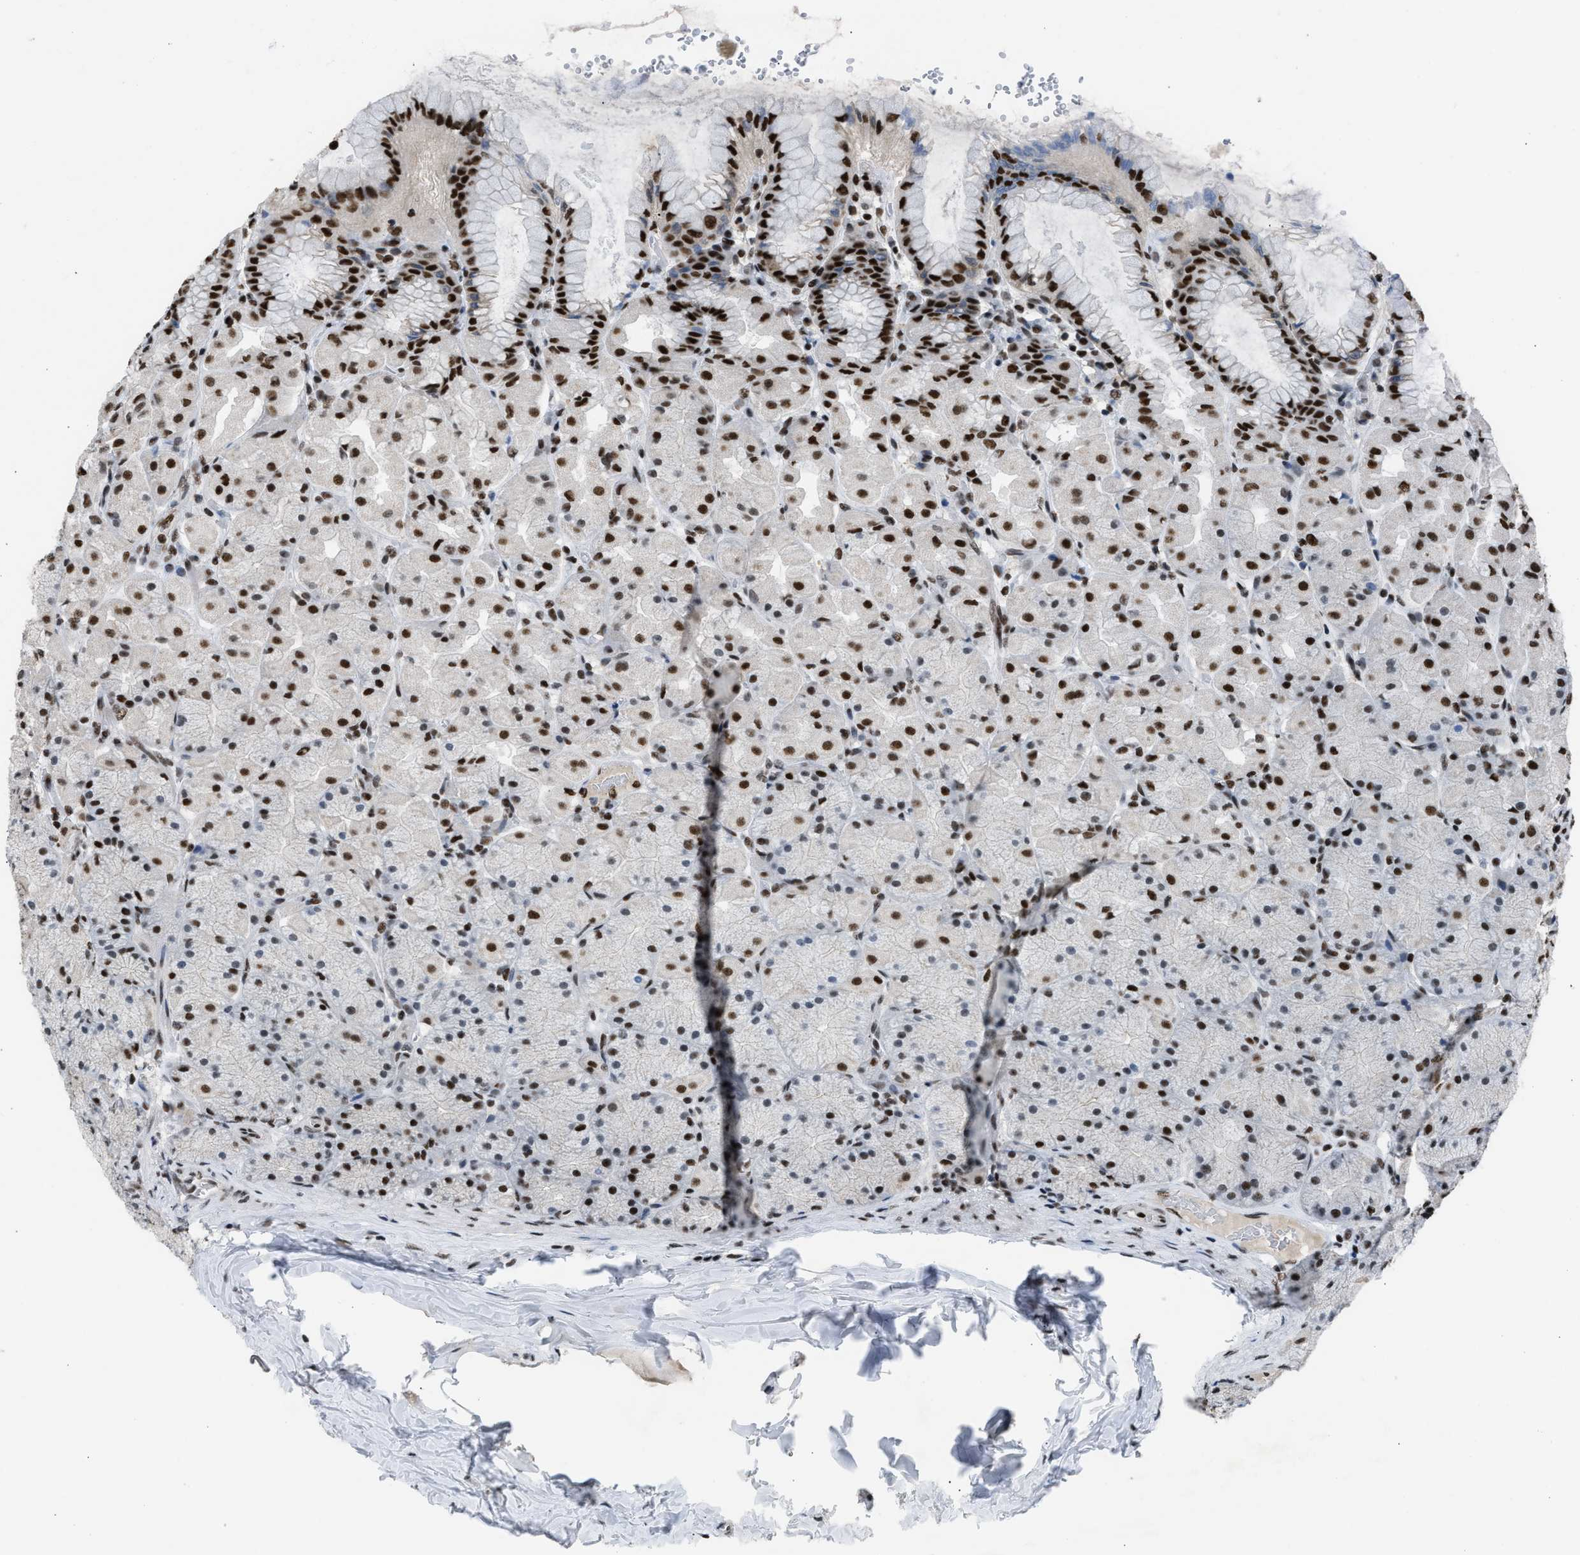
{"staining": {"intensity": "strong", "quantity": "25%-75%", "location": "nuclear"}, "tissue": "stomach", "cell_type": "Glandular cells", "image_type": "normal", "snomed": [{"axis": "morphology", "description": "Normal tissue, NOS"}, {"axis": "topography", "description": "Stomach, upper"}], "caption": "Benign stomach reveals strong nuclear staining in approximately 25%-75% of glandular cells (DAB (3,3'-diaminobenzidine) IHC, brown staining for protein, blue staining for nuclei)..", "gene": "SCAF4", "patient": {"sex": "female", "age": 56}}